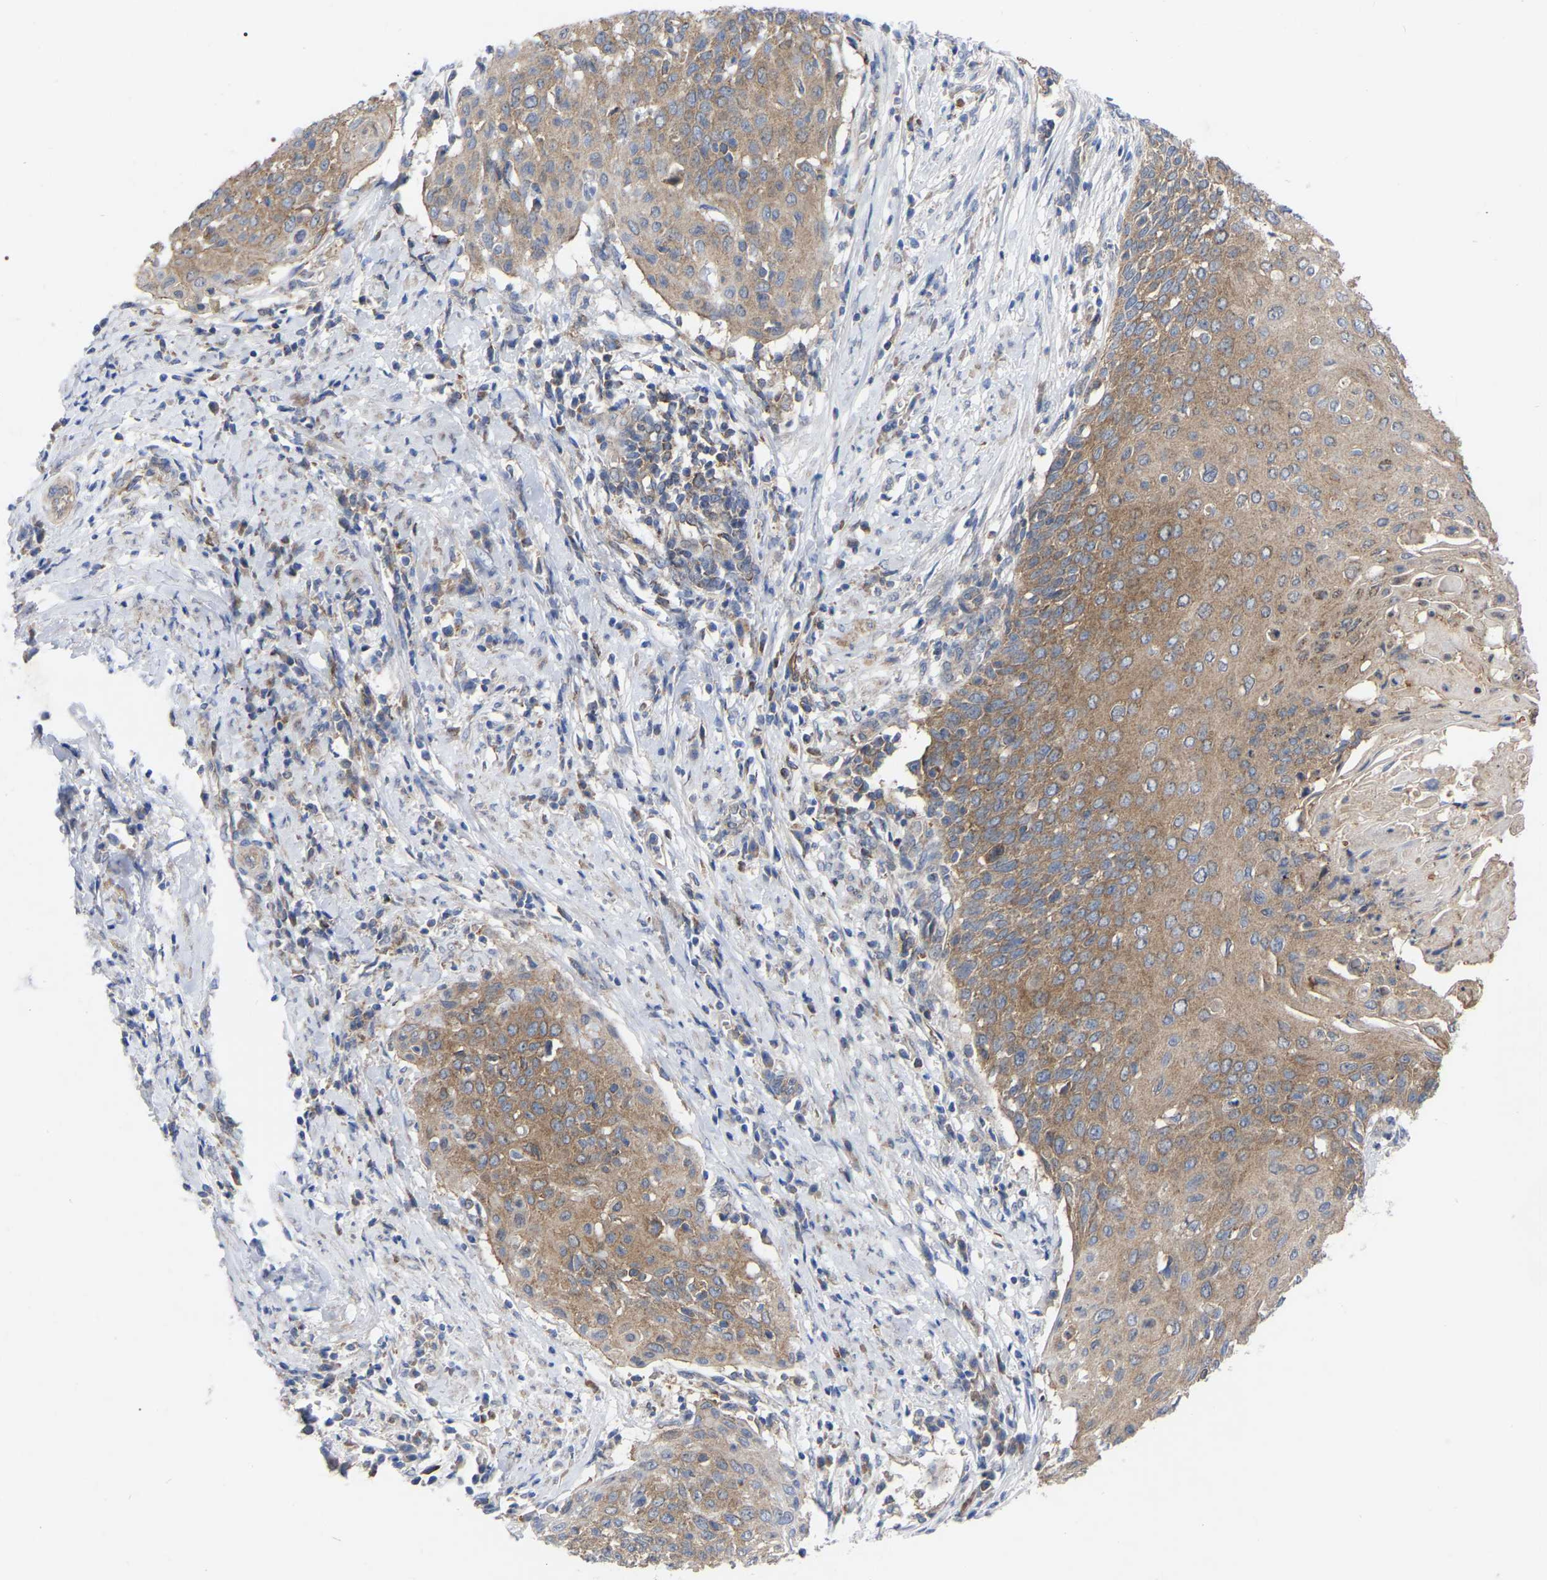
{"staining": {"intensity": "weak", "quantity": ">75%", "location": "cytoplasmic/membranous"}, "tissue": "cervical cancer", "cell_type": "Tumor cells", "image_type": "cancer", "snomed": [{"axis": "morphology", "description": "Squamous cell carcinoma, NOS"}, {"axis": "topography", "description": "Cervix"}], "caption": "This image displays immunohistochemistry staining of squamous cell carcinoma (cervical), with low weak cytoplasmic/membranous positivity in about >75% of tumor cells.", "gene": "TCP1", "patient": {"sex": "female", "age": 39}}